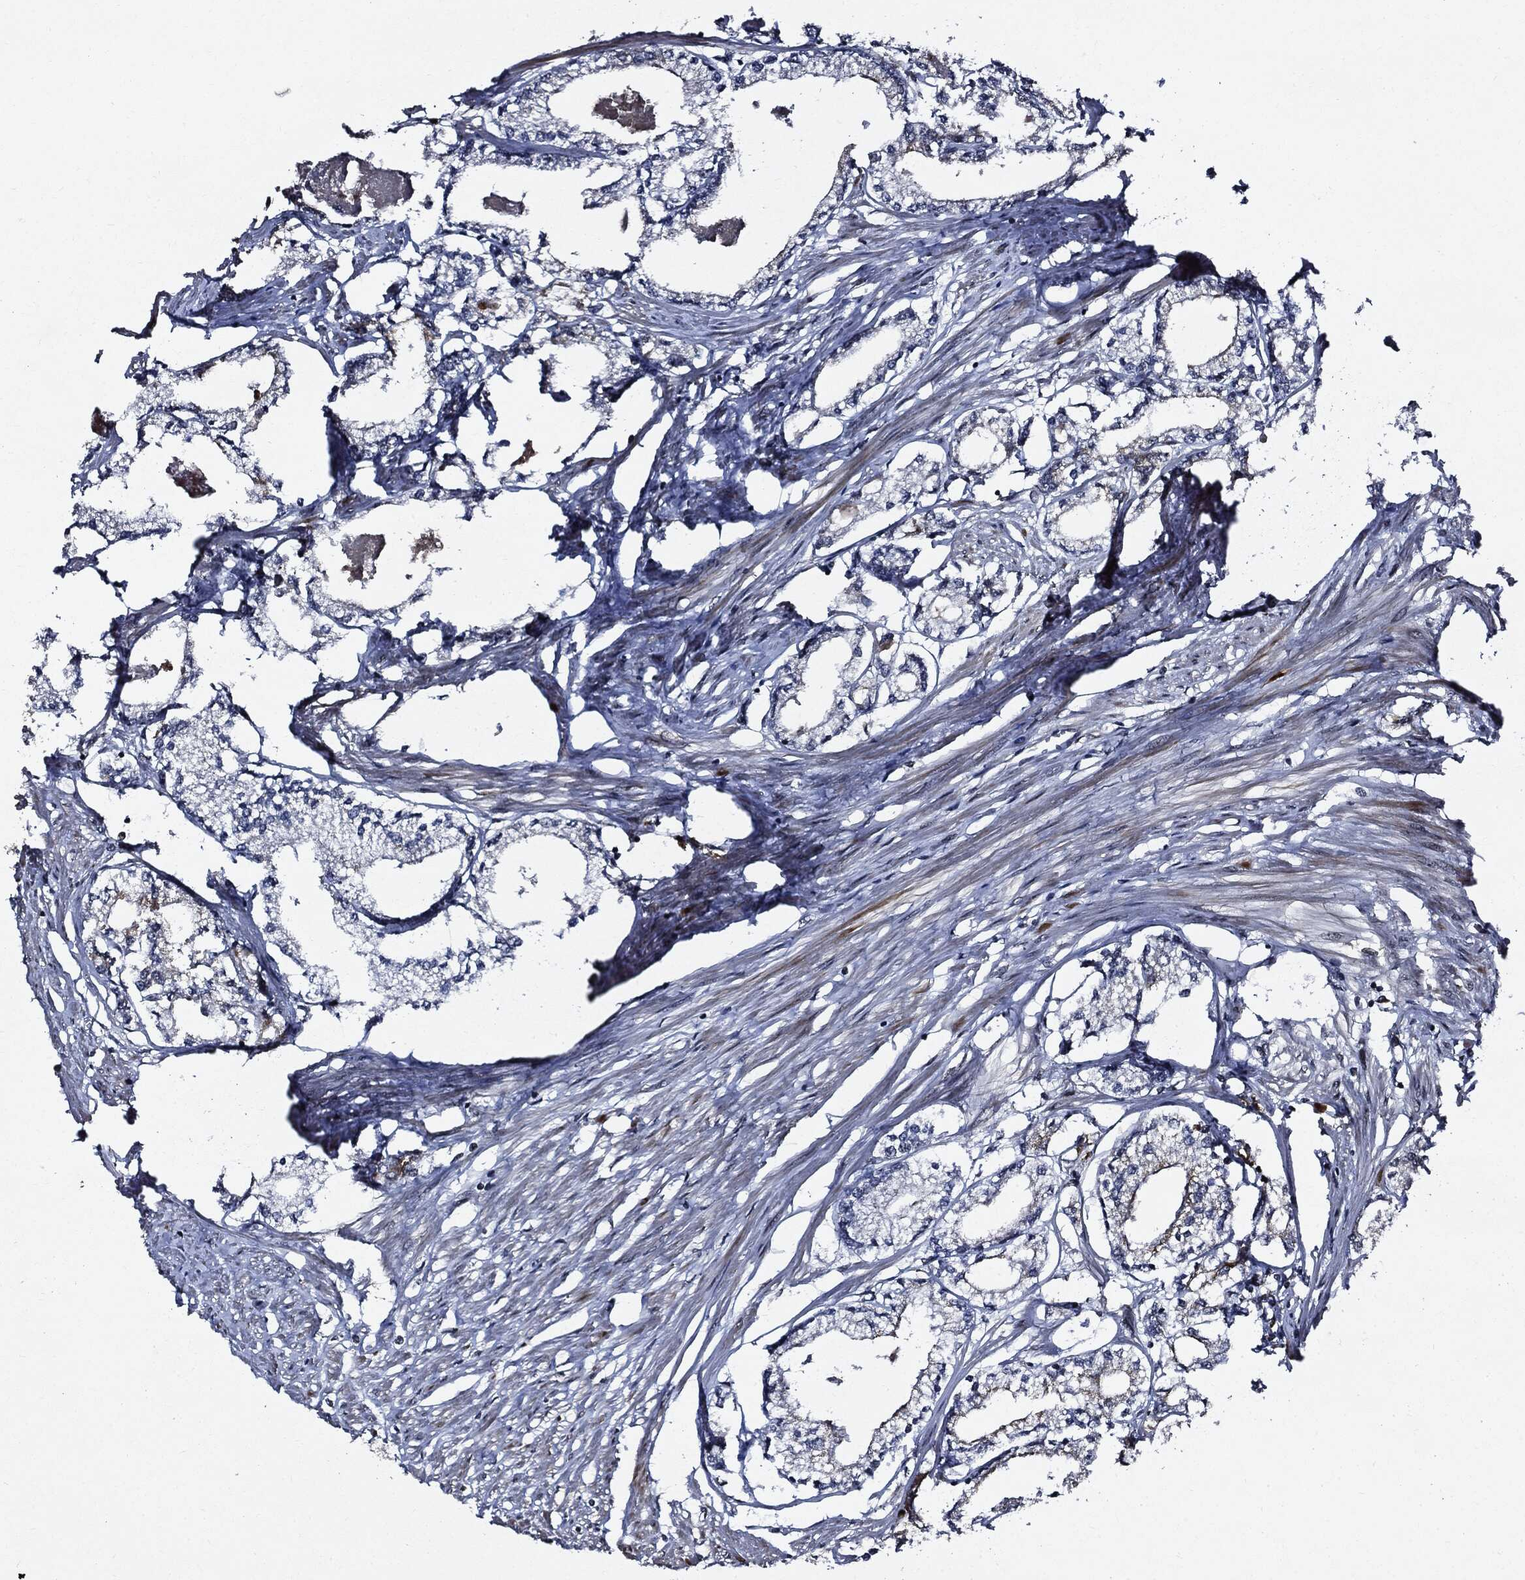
{"staining": {"intensity": "negative", "quantity": "none", "location": "none"}, "tissue": "prostate cancer", "cell_type": "Tumor cells", "image_type": "cancer", "snomed": [{"axis": "morphology", "description": "Adenocarcinoma, NOS"}, {"axis": "topography", "description": "Prostate"}], "caption": "Immunohistochemistry of human prostate cancer (adenocarcinoma) displays no positivity in tumor cells. Brightfield microscopy of IHC stained with DAB (3,3'-diaminobenzidine) (brown) and hematoxylin (blue), captured at high magnification.", "gene": "SUGT1", "patient": {"sex": "male", "age": 56}}